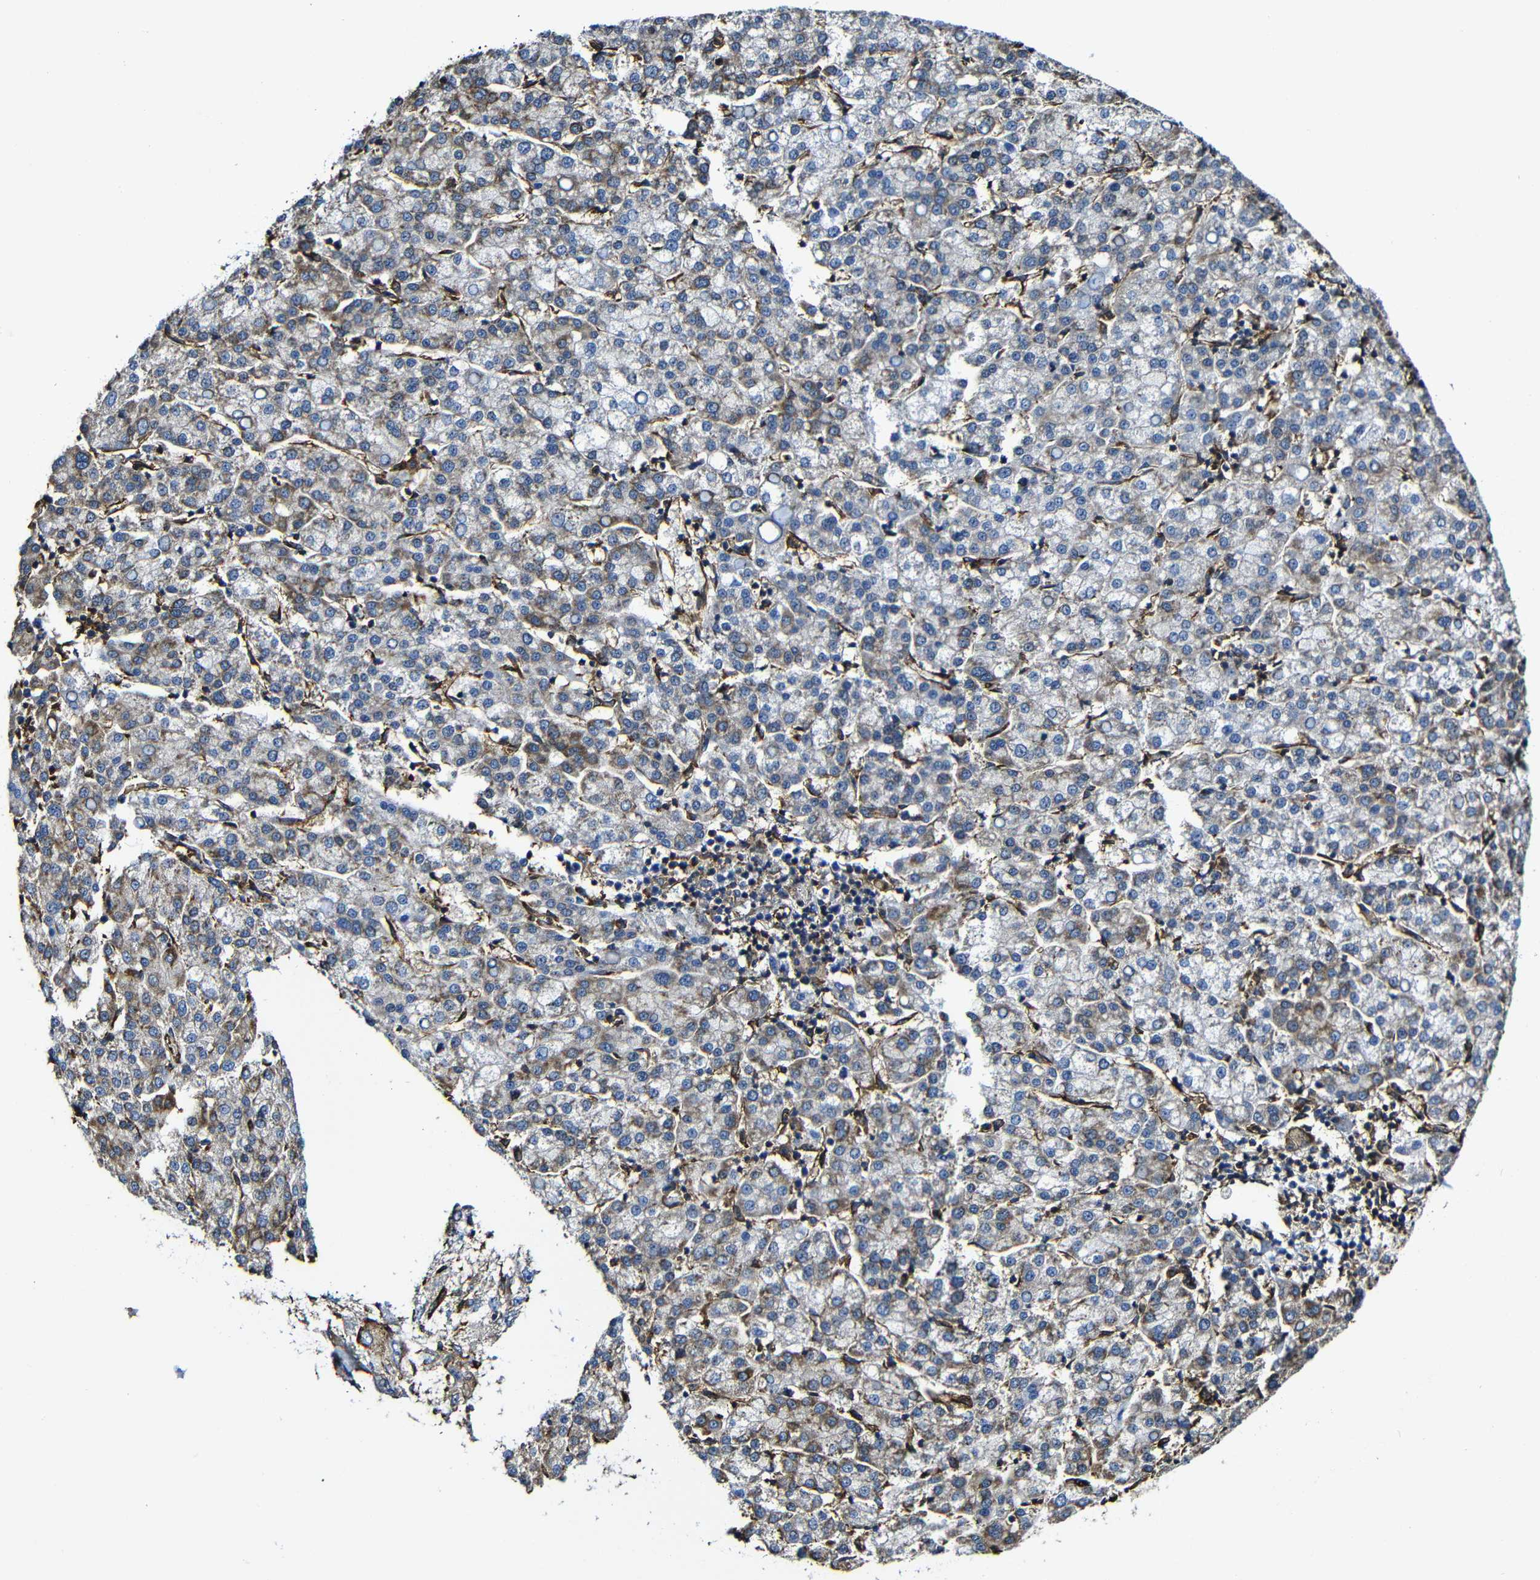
{"staining": {"intensity": "moderate", "quantity": "<25%", "location": "cytoplasmic/membranous"}, "tissue": "liver cancer", "cell_type": "Tumor cells", "image_type": "cancer", "snomed": [{"axis": "morphology", "description": "Carcinoma, Hepatocellular, NOS"}, {"axis": "topography", "description": "Liver"}], "caption": "Immunohistochemical staining of human liver hepatocellular carcinoma displays low levels of moderate cytoplasmic/membranous staining in about <25% of tumor cells. The protein of interest is stained brown, and the nuclei are stained in blue (DAB IHC with brightfield microscopy, high magnification).", "gene": "MSN", "patient": {"sex": "female", "age": 58}}